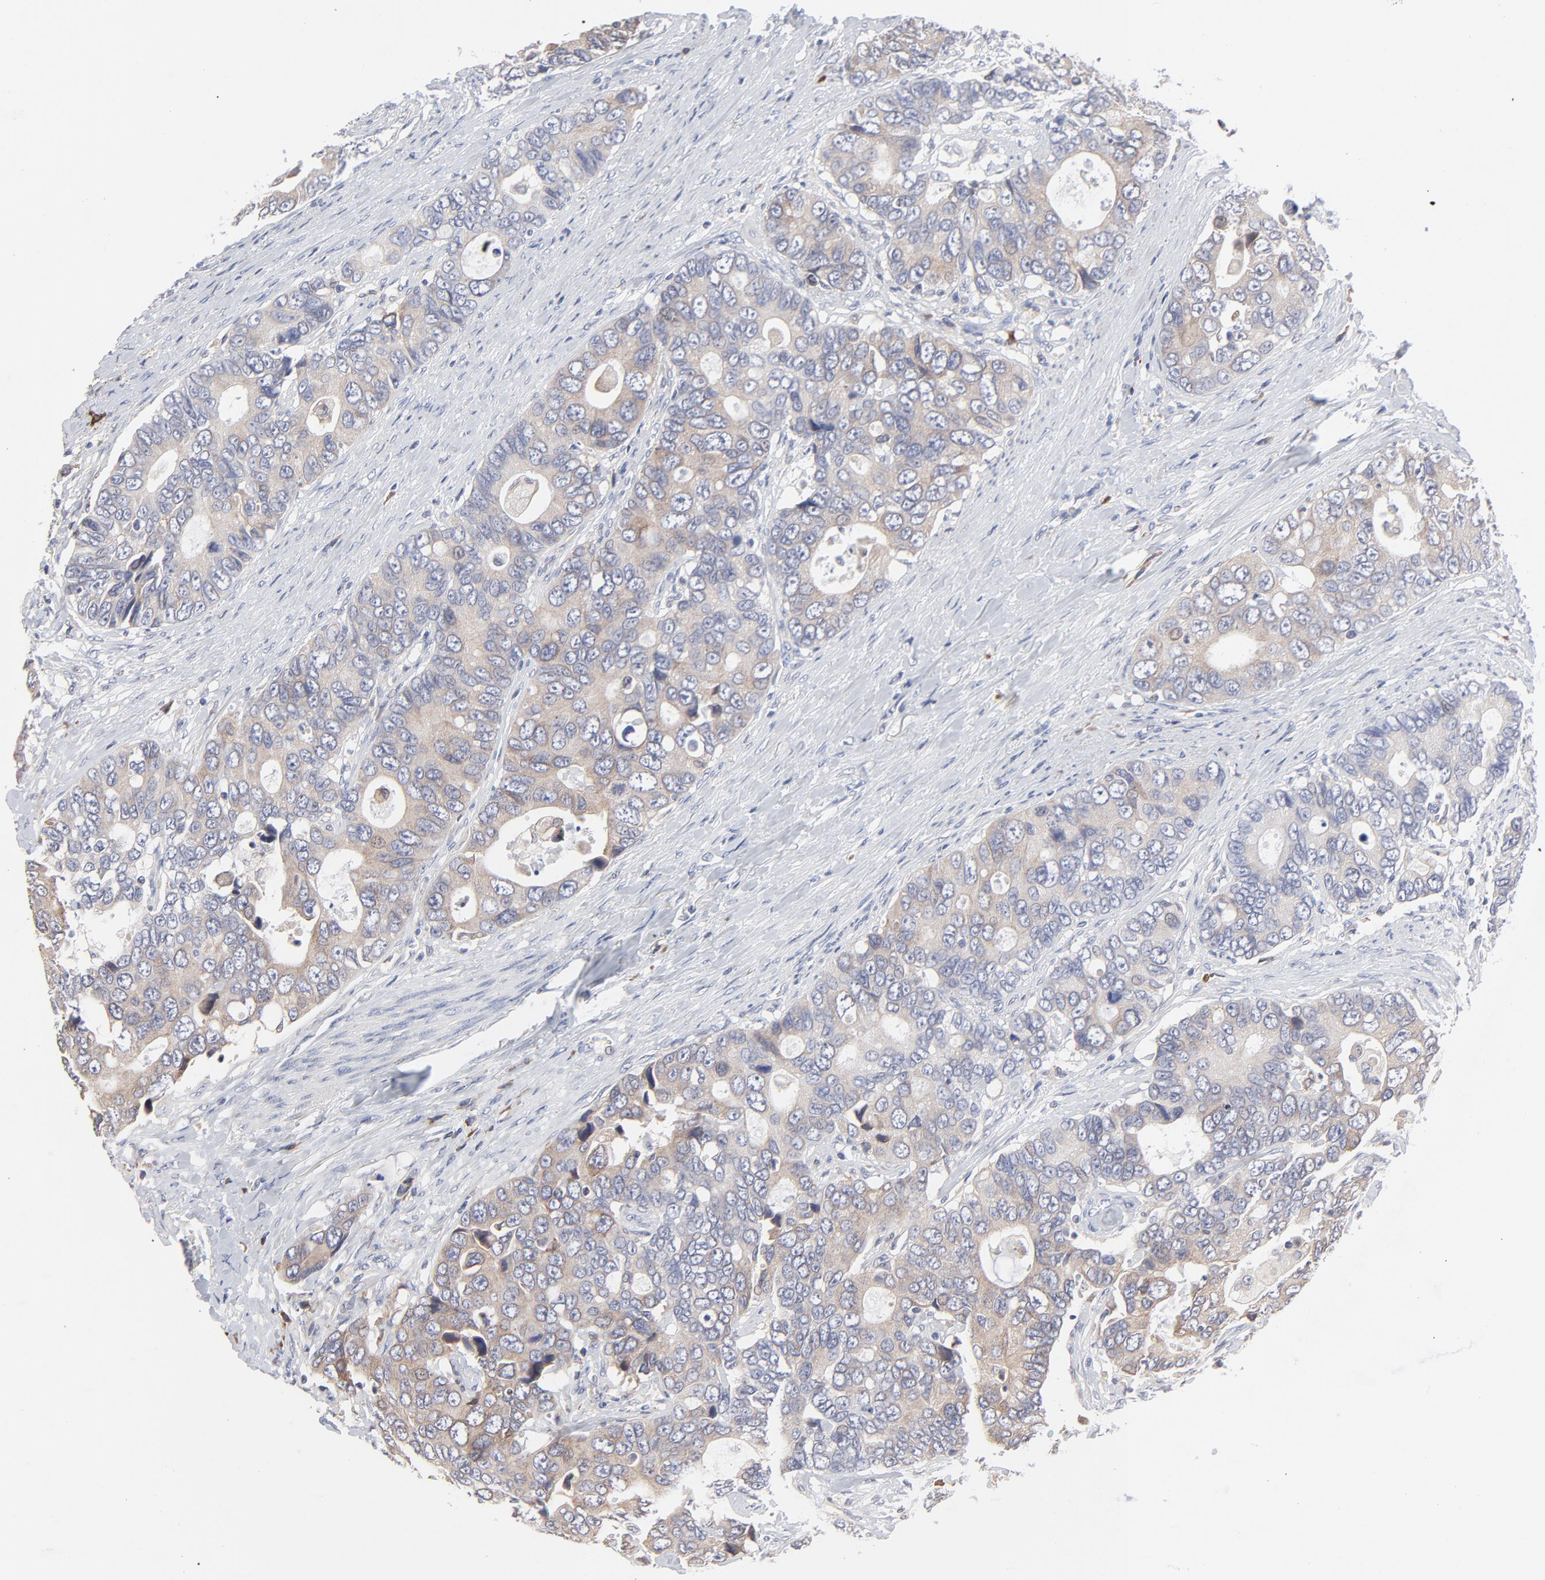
{"staining": {"intensity": "weak", "quantity": ">75%", "location": "cytoplasmic/membranous"}, "tissue": "colorectal cancer", "cell_type": "Tumor cells", "image_type": "cancer", "snomed": [{"axis": "morphology", "description": "Adenocarcinoma, NOS"}, {"axis": "topography", "description": "Rectum"}], "caption": "Colorectal cancer stained with IHC reveals weak cytoplasmic/membranous positivity in approximately >75% of tumor cells.", "gene": "TRIM22", "patient": {"sex": "female", "age": 67}}